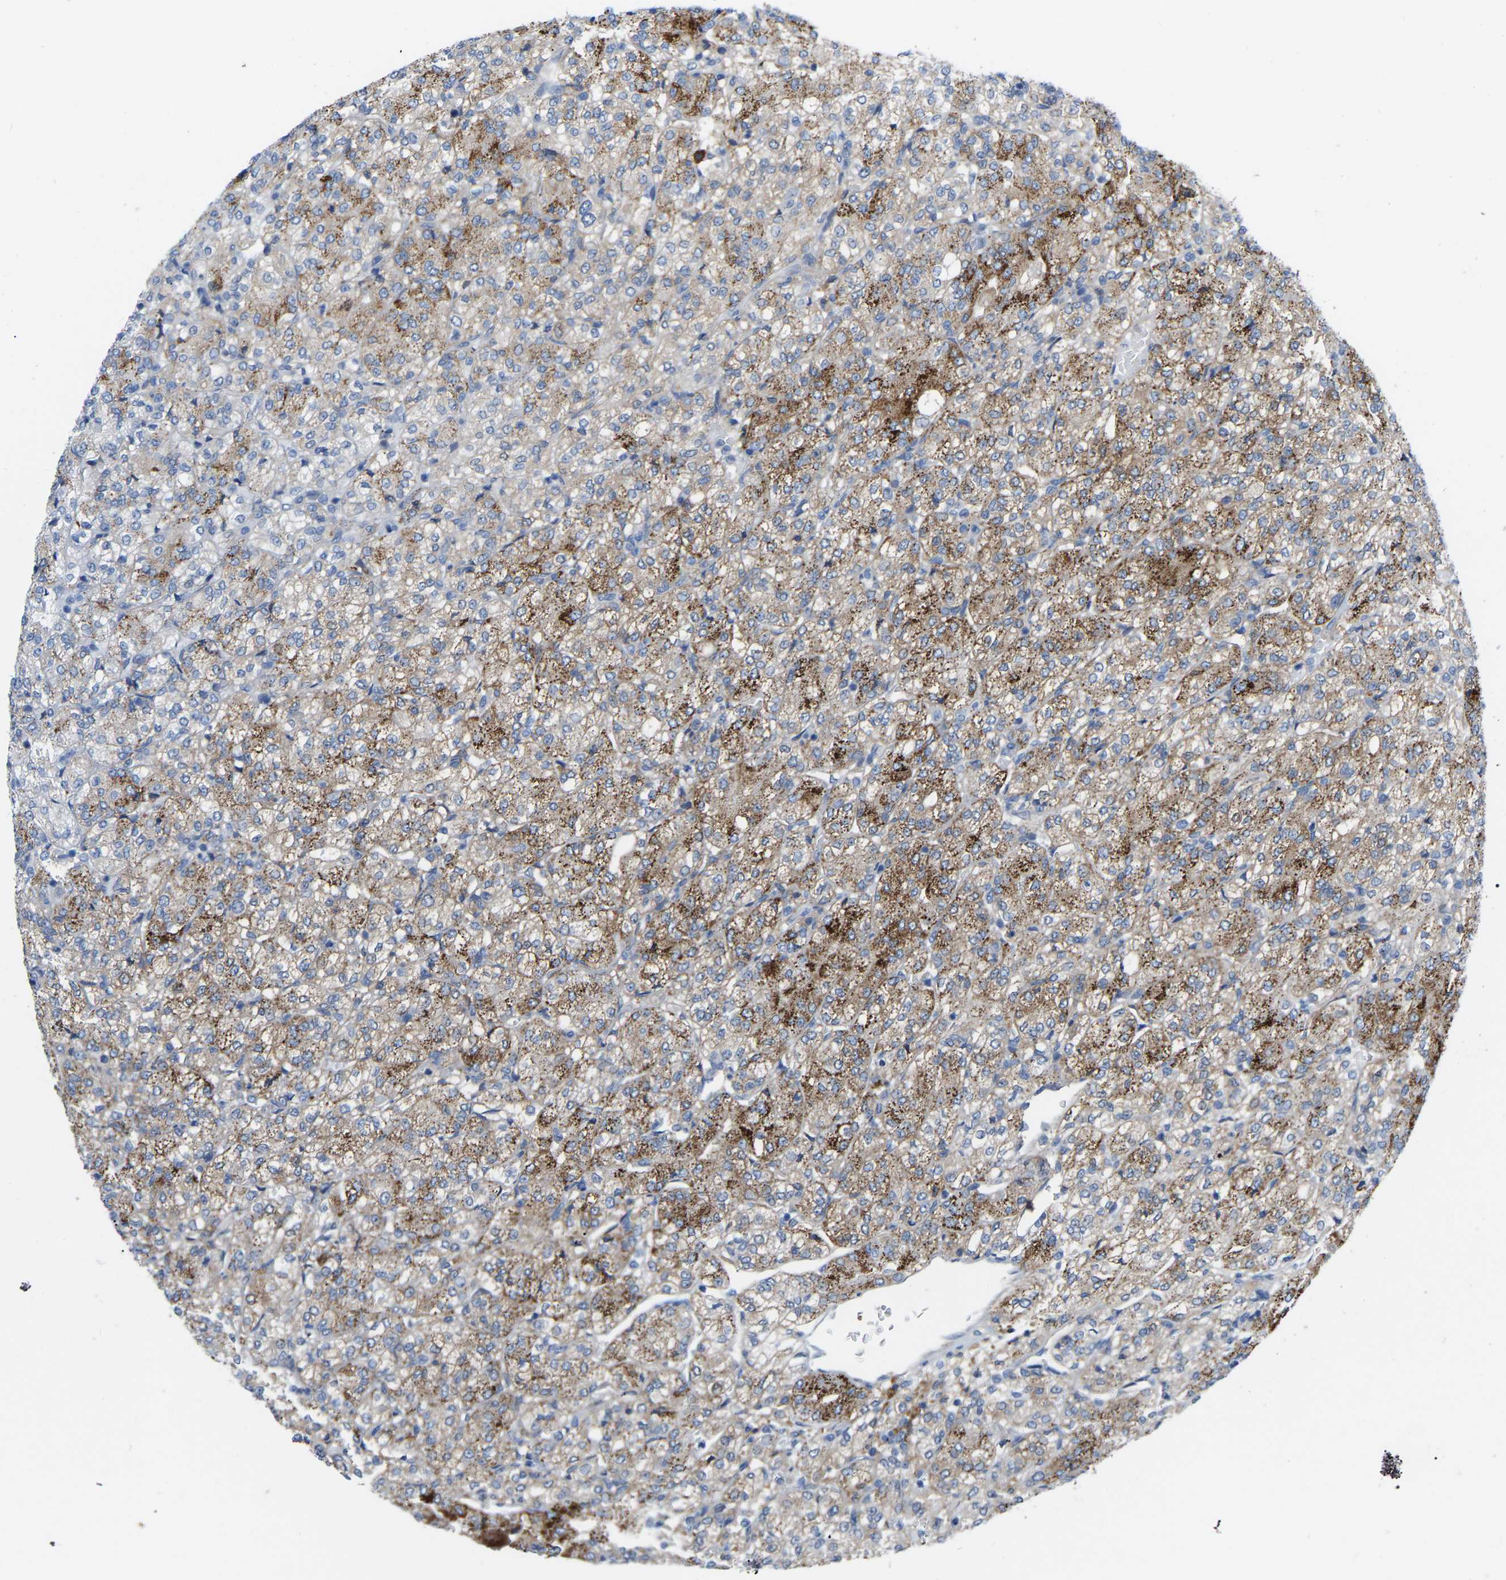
{"staining": {"intensity": "moderate", "quantity": ">75%", "location": "cytoplasmic/membranous"}, "tissue": "renal cancer", "cell_type": "Tumor cells", "image_type": "cancer", "snomed": [{"axis": "morphology", "description": "Adenocarcinoma, NOS"}, {"axis": "topography", "description": "Kidney"}], "caption": "A micrograph showing moderate cytoplasmic/membranous expression in about >75% of tumor cells in renal cancer (adenocarcinoma), as visualized by brown immunohistochemical staining.", "gene": "ABTB2", "patient": {"sex": "male", "age": 77}}